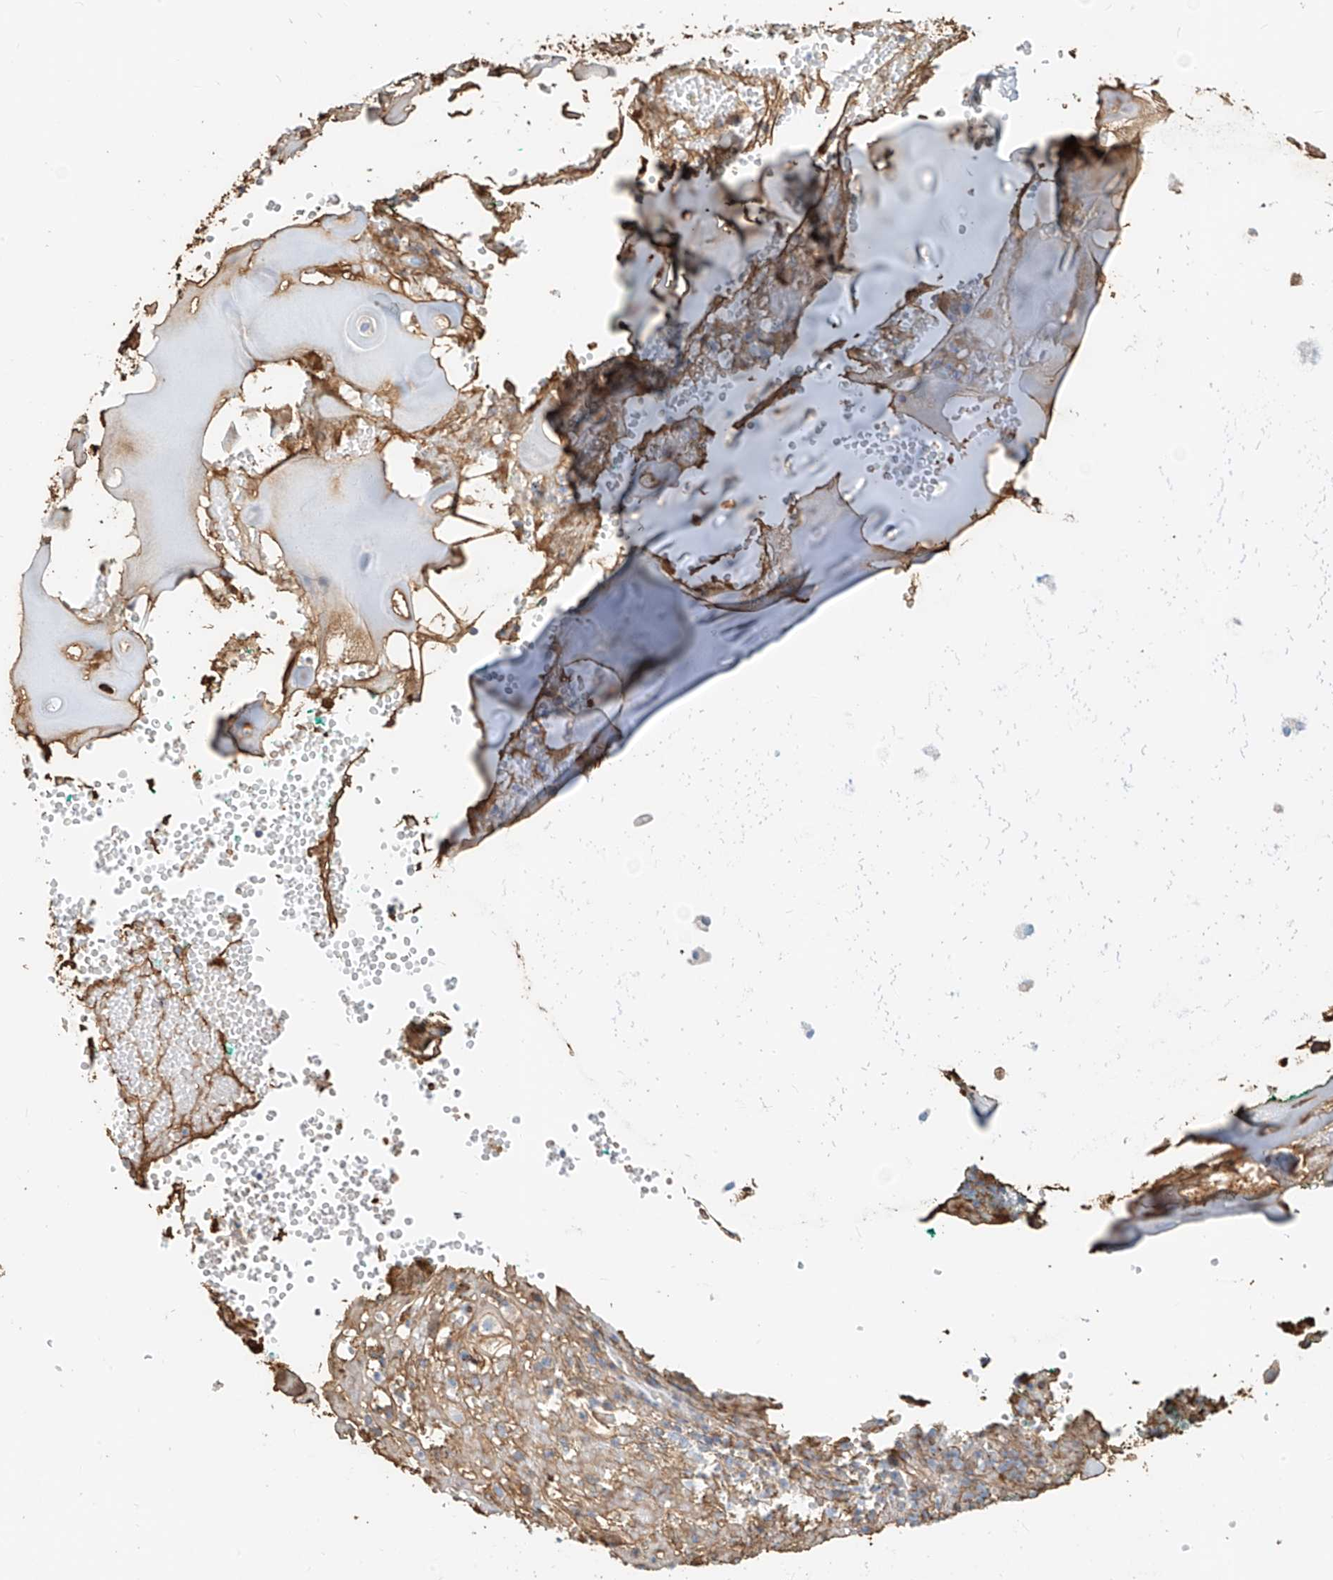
{"staining": {"intensity": "moderate", "quantity": "25%-75%", "location": "cytoplasmic/membranous"}, "tissue": "adipose tissue", "cell_type": "Adipocytes", "image_type": "normal", "snomed": [{"axis": "morphology", "description": "Normal tissue, NOS"}, {"axis": "morphology", "description": "Basal cell carcinoma"}, {"axis": "topography", "description": "Cartilage tissue"}, {"axis": "topography", "description": "Nasopharynx"}, {"axis": "topography", "description": "Oral tissue"}], "caption": "The image demonstrates immunohistochemical staining of unremarkable adipose tissue. There is moderate cytoplasmic/membranous positivity is identified in approximately 25%-75% of adipocytes. (brown staining indicates protein expression, while blue staining denotes nuclei).", "gene": "ZFP30", "patient": {"sex": "female", "age": 77}}